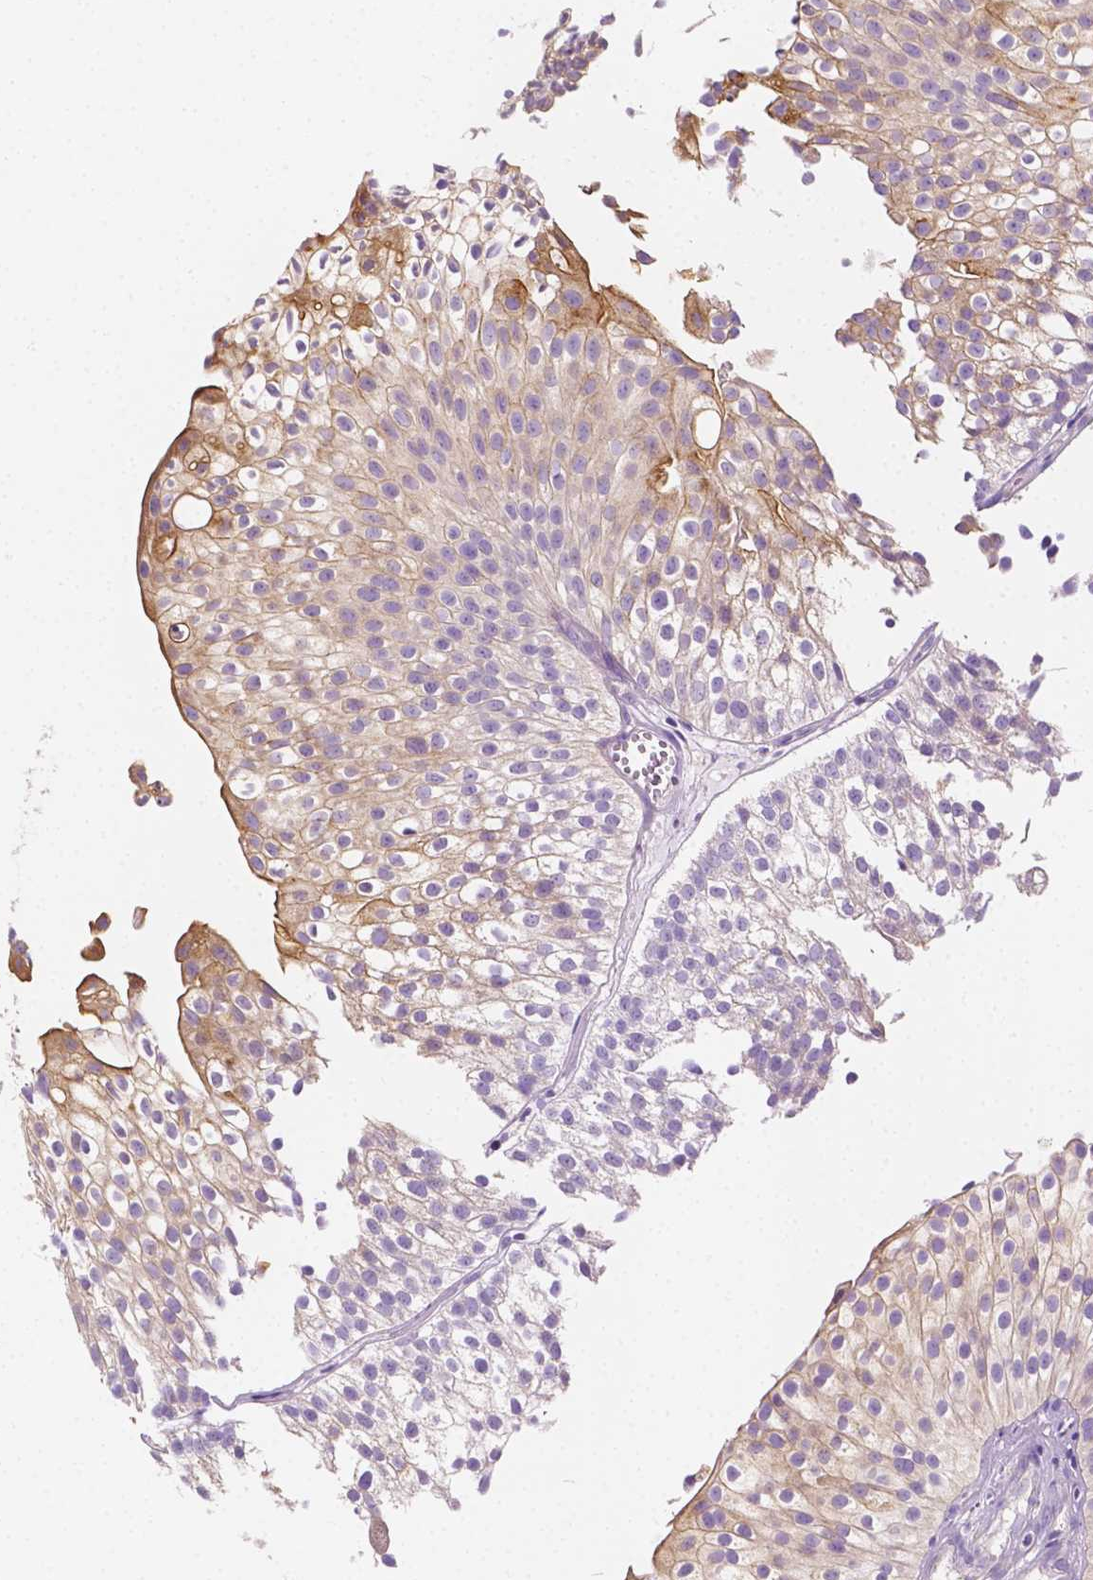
{"staining": {"intensity": "weak", "quantity": "25%-75%", "location": "cytoplasmic/membranous"}, "tissue": "urothelial cancer", "cell_type": "Tumor cells", "image_type": "cancer", "snomed": [{"axis": "morphology", "description": "Urothelial carcinoma, Low grade"}, {"axis": "topography", "description": "Urinary bladder"}], "caption": "Low-grade urothelial carcinoma stained with IHC shows weak cytoplasmic/membranous expression in about 25%-75% of tumor cells.", "gene": "SIRT2", "patient": {"sex": "male", "age": 70}}